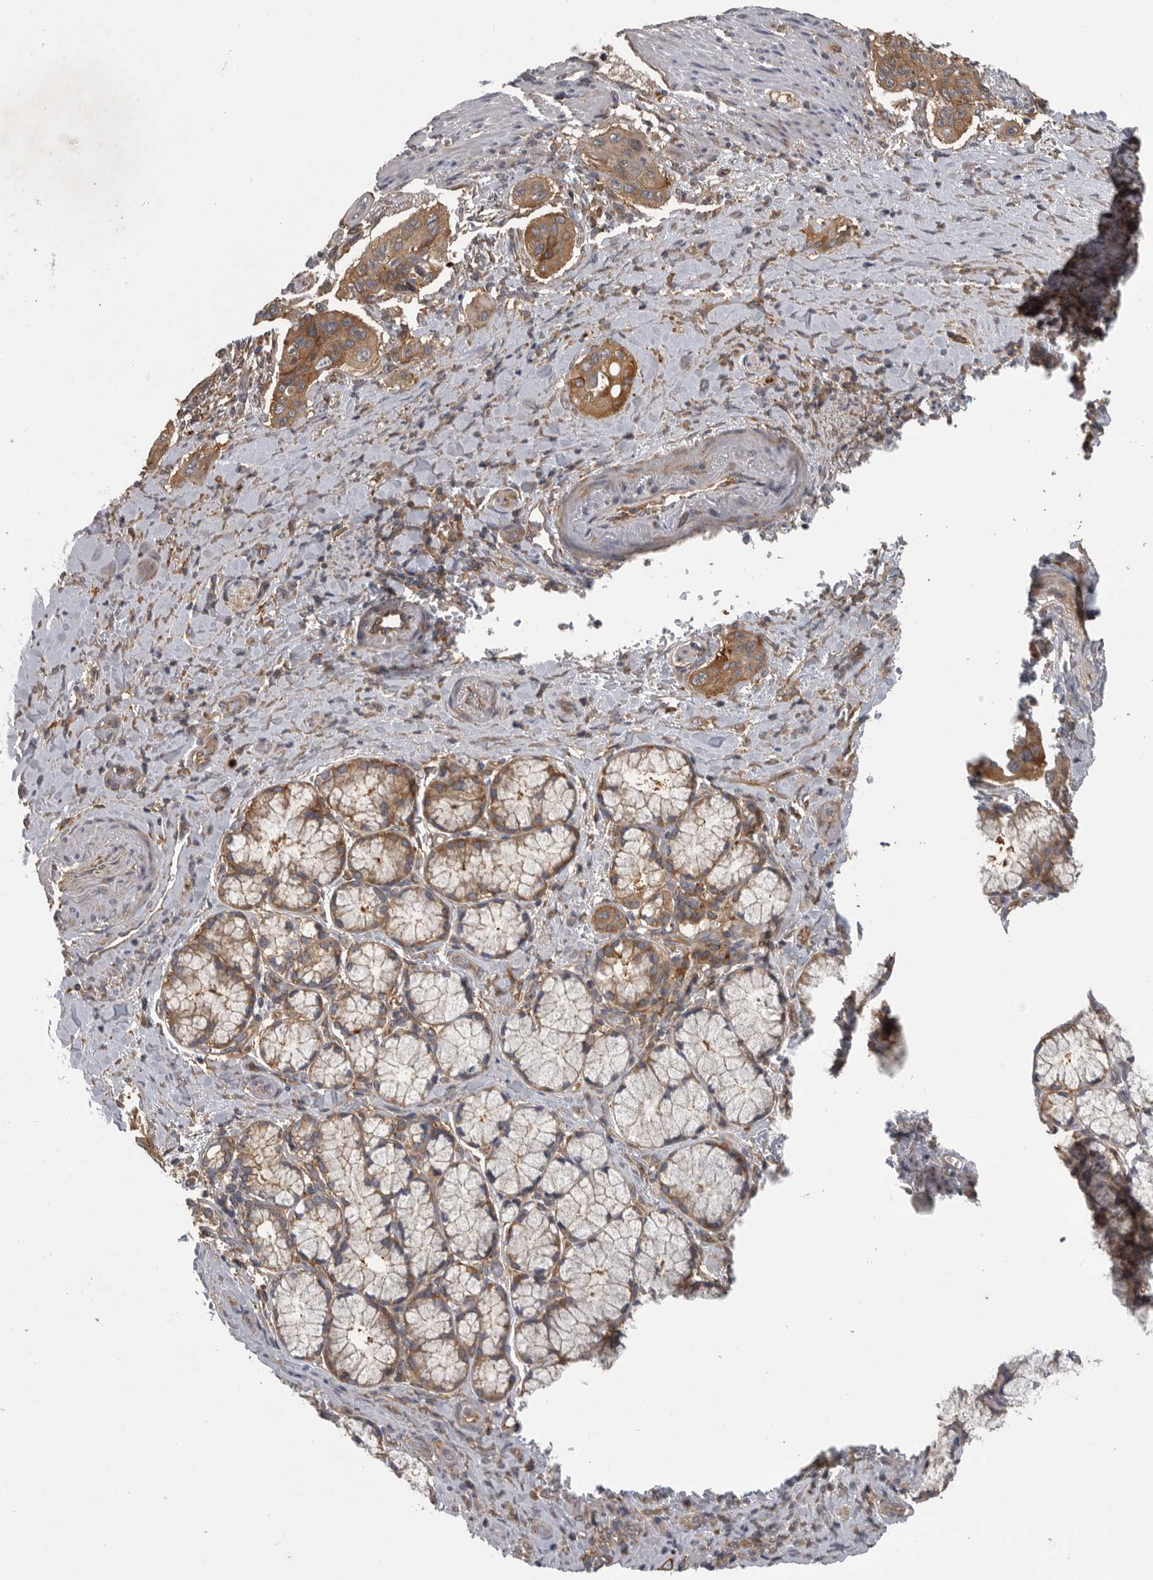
{"staining": {"intensity": "moderate", "quantity": ">75%", "location": "cytoplasmic/membranous"}, "tissue": "pancreatic cancer", "cell_type": "Tumor cells", "image_type": "cancer", "snomed": [{"axis": "morphology", "description": "Adenocarcinoma, NOS"}, {"axis": "topography", "description": "Pancreas"}], "caption": "Approximately >75% of tumor cells in human adenocarcinoma (pancreatic) exhibit moderate cytoplasmic/membranous protein expression as visualized by brown immunohistochemical staining.", "gene": "C1orf109", "patient": {"sex": "male", "age": 77}}